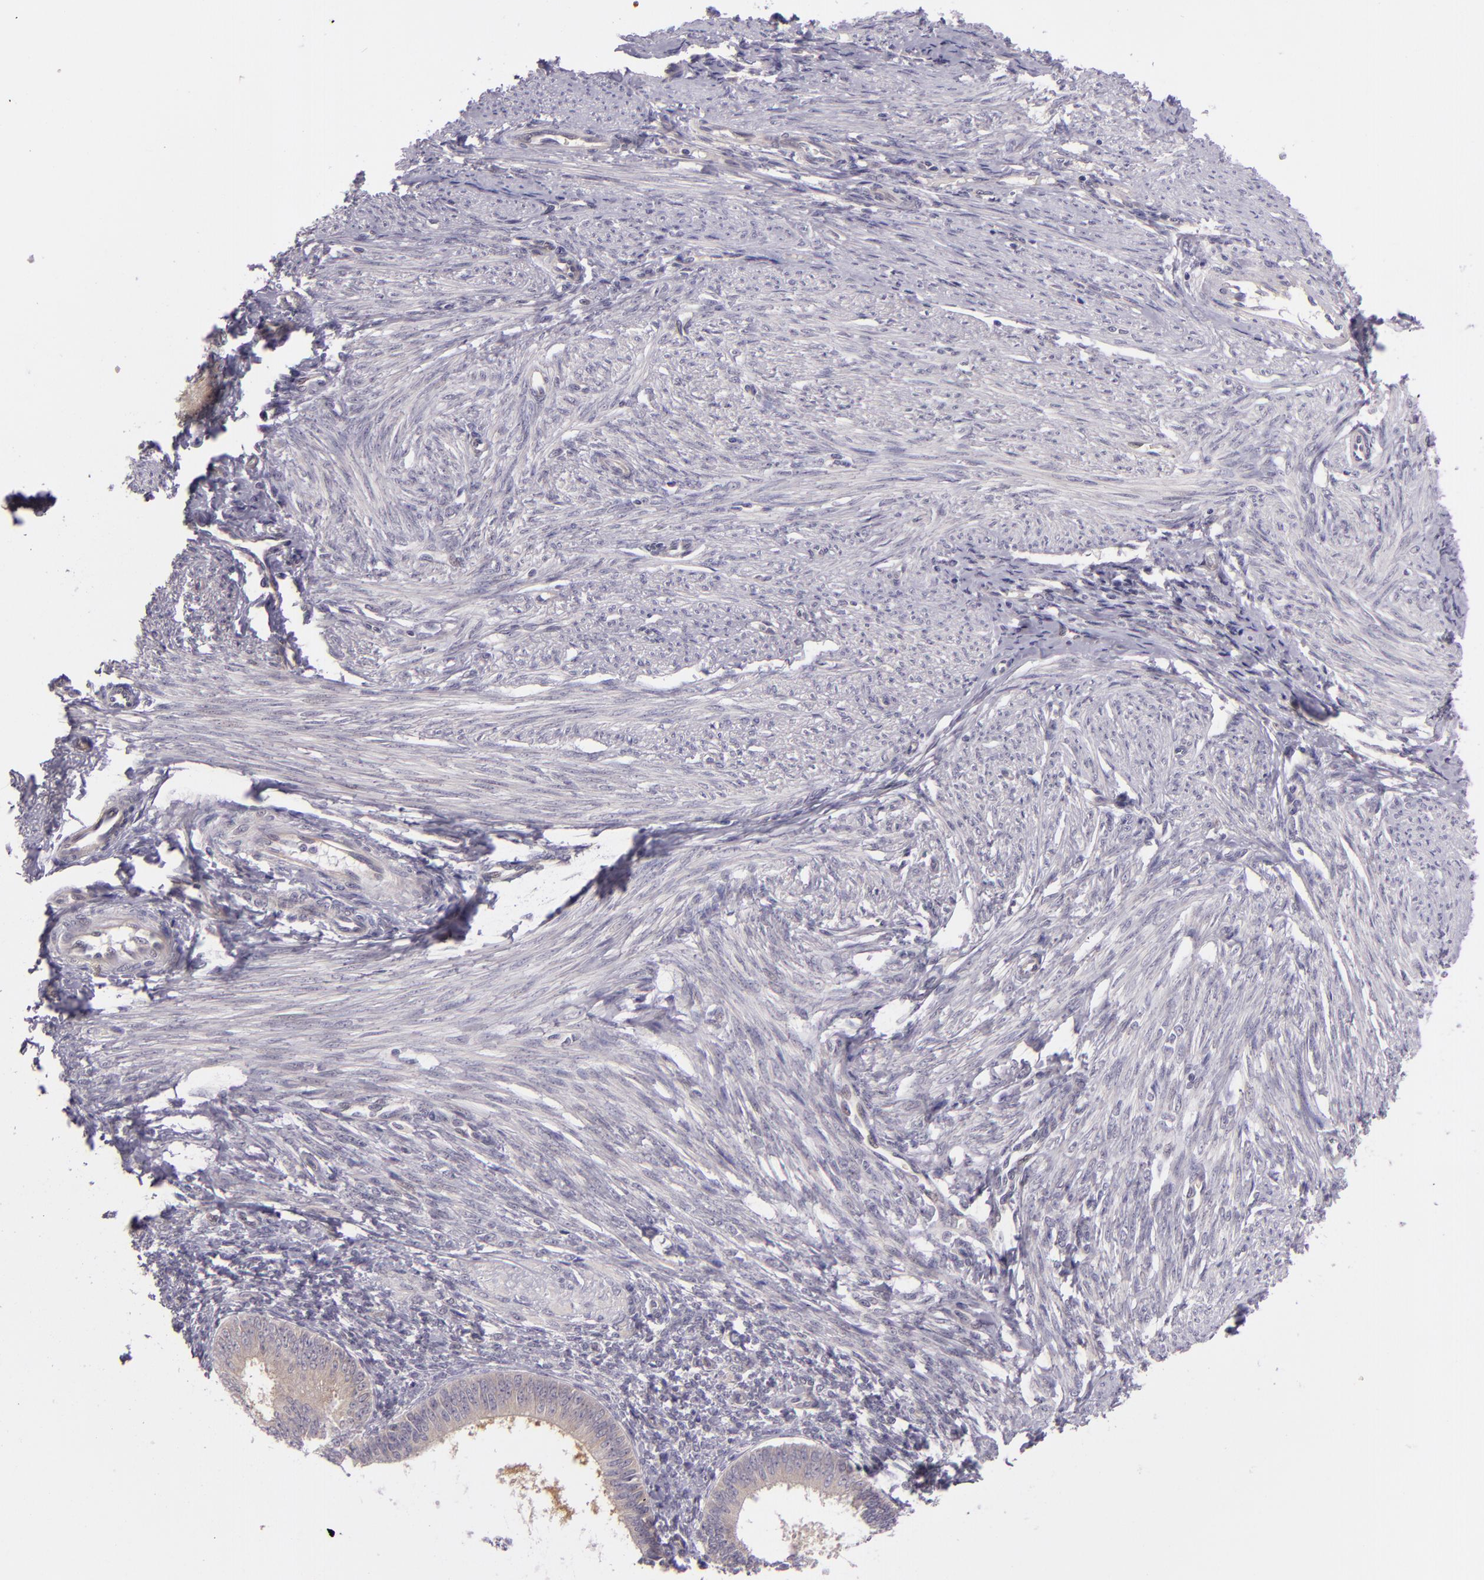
{"staining": {"intensity": "negative", "quantity": "none", "location": "none"}, "tissue": "endometrial cancer", "cell_type": "Tumor cells", "image_type": "cancer", "snomed": [{"axis": "morphology", "description": "Adenocarcinoma, NOS"}, {"axis": "topography", "description": "Endometrium"}], "caption": "This is an immunohistochemistry (IHC) histopathology image of endometrial cancer. There is no expression in tumor cells.", "gene": "CSE1L", "patient": {"sex": "female", "age": 63}}